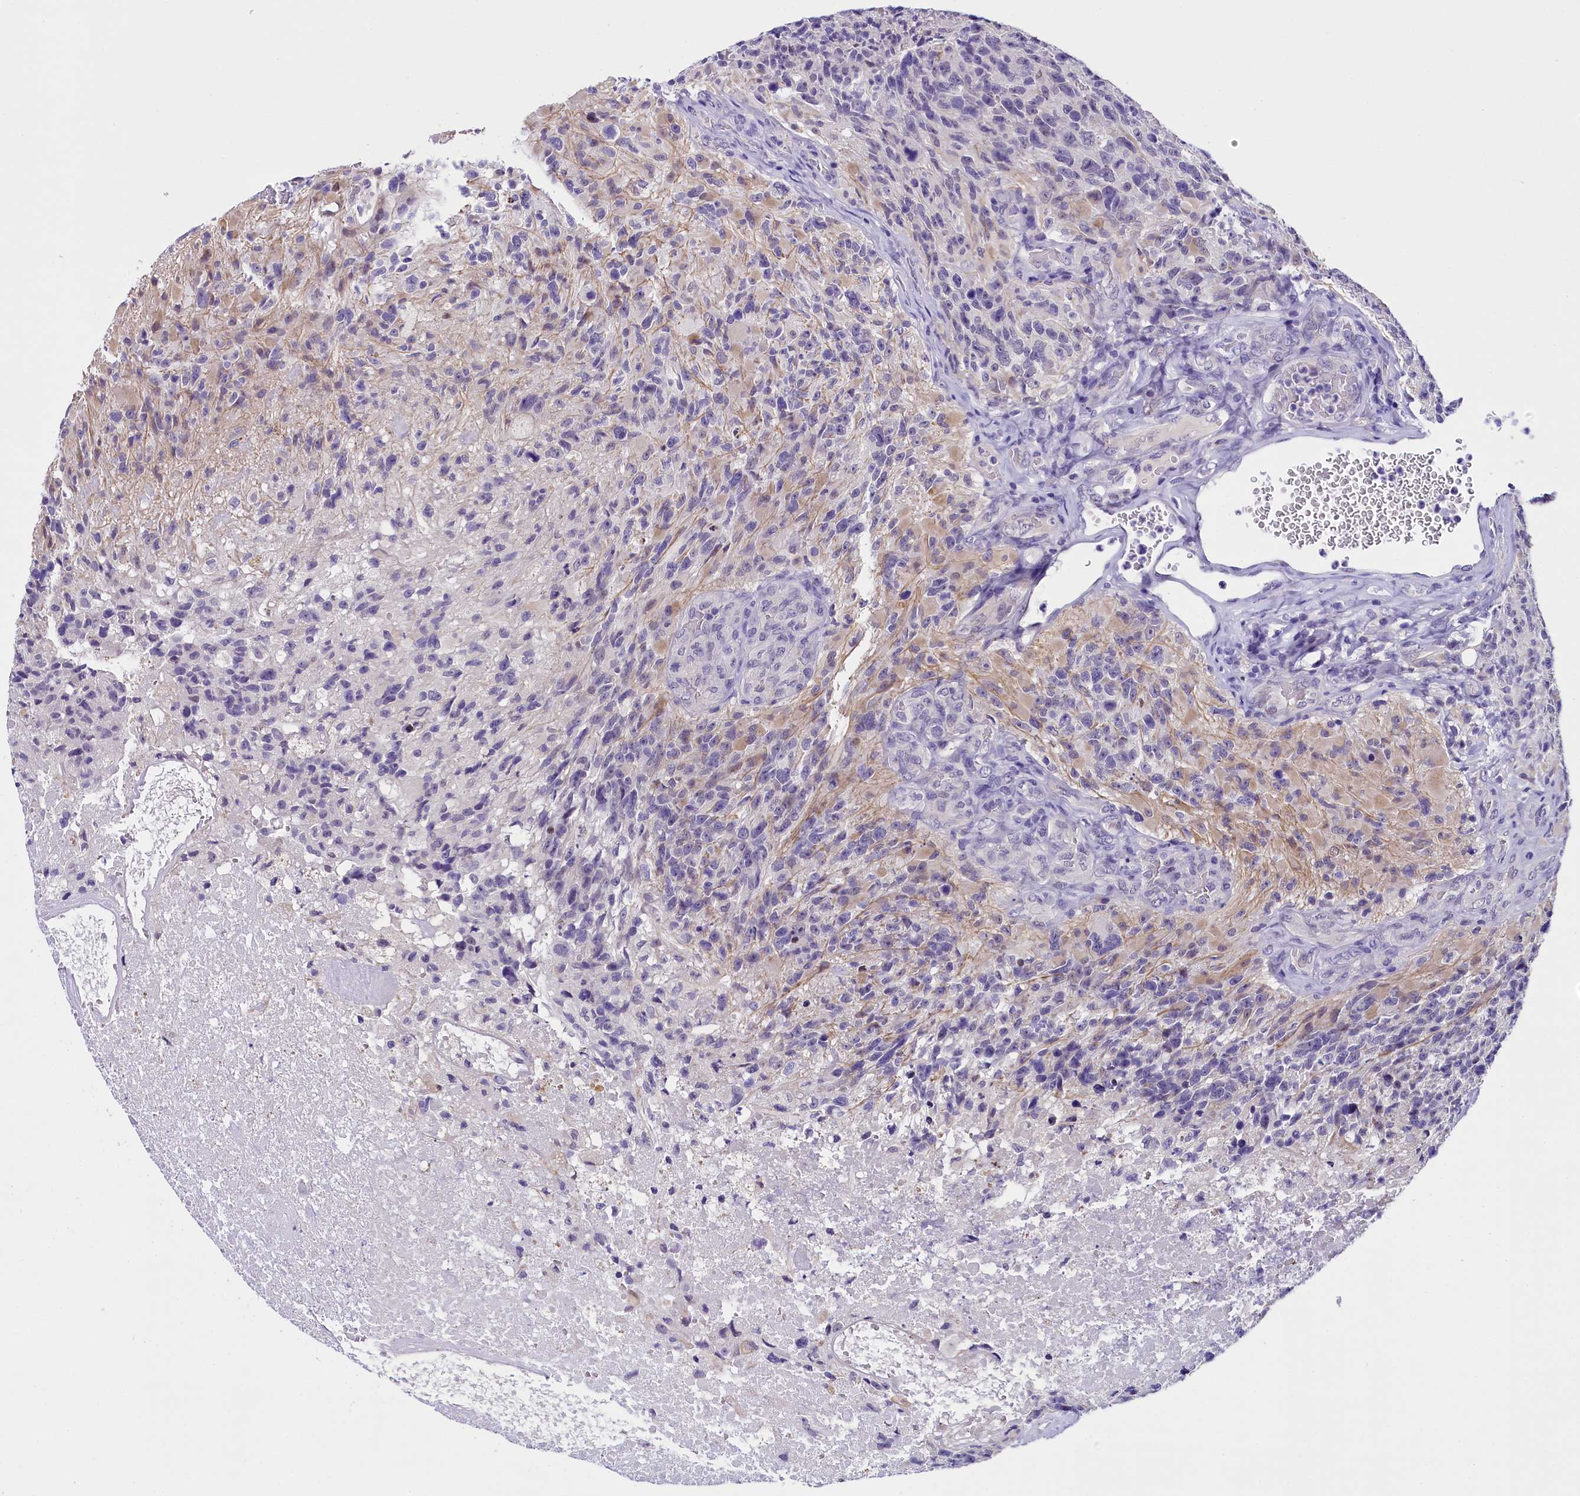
{"staining": {"intensity": "negative", "quantity": "none", "location": "none"}, "tissue": "glioma", "cell_type": "Tumor cells", "image_type": "cancer", "snomed": [{"axis": "morphology", "description": "Glioma, malignant, High grade"}, {"axis": "topography", "description": "Brain"}], "caption": "Immunohistochemistry photomicrograph of glioma stained for a protein (brown), which shows no staining in tumor cells.", "gene": "IQCN", "patient": {"sex": "male", "age": 76}}